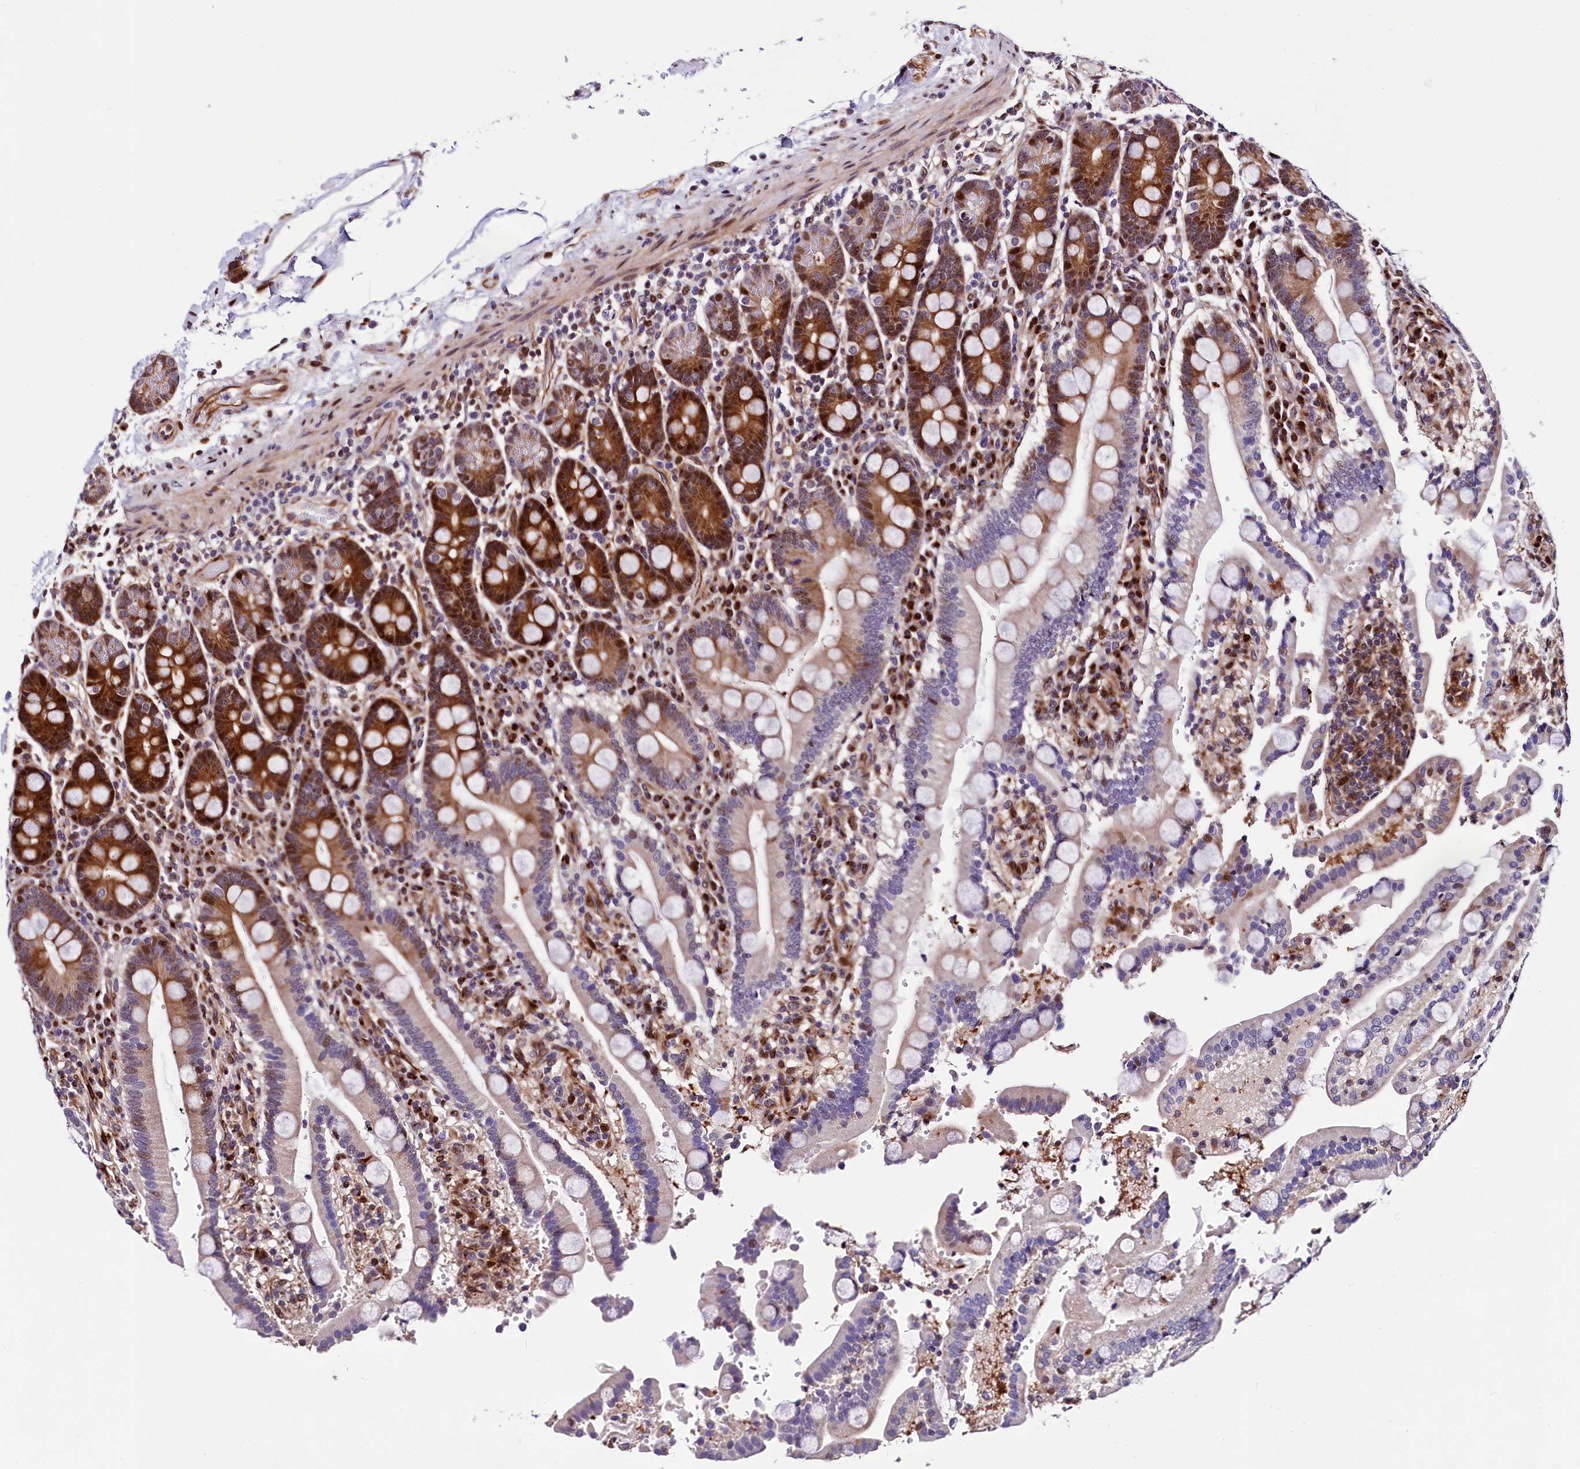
{"staining": {"intensity": "strong", "quantity": "25%-75%", "location": "cytoplasmic/membranous,nuclear"}, "tissue": "duodenum", "cell_type": "Glandular cells", "image_type": "normal", "snomed": [{"axis": "morphology", "description": "Normal tissue, NOS"}, {"axis": "topography", "description": "Small intestine, NOS"}], "caption": "Immunohistochemical staining of normal duodenum exhibits high levels of strong cytoplasmic/membranous,nuclear staining in about 25%-75% of glandular cells. Nuclei are stained in blue.", "gene": "TRMT112", "patient": {"sex": "female", "age": 71}}